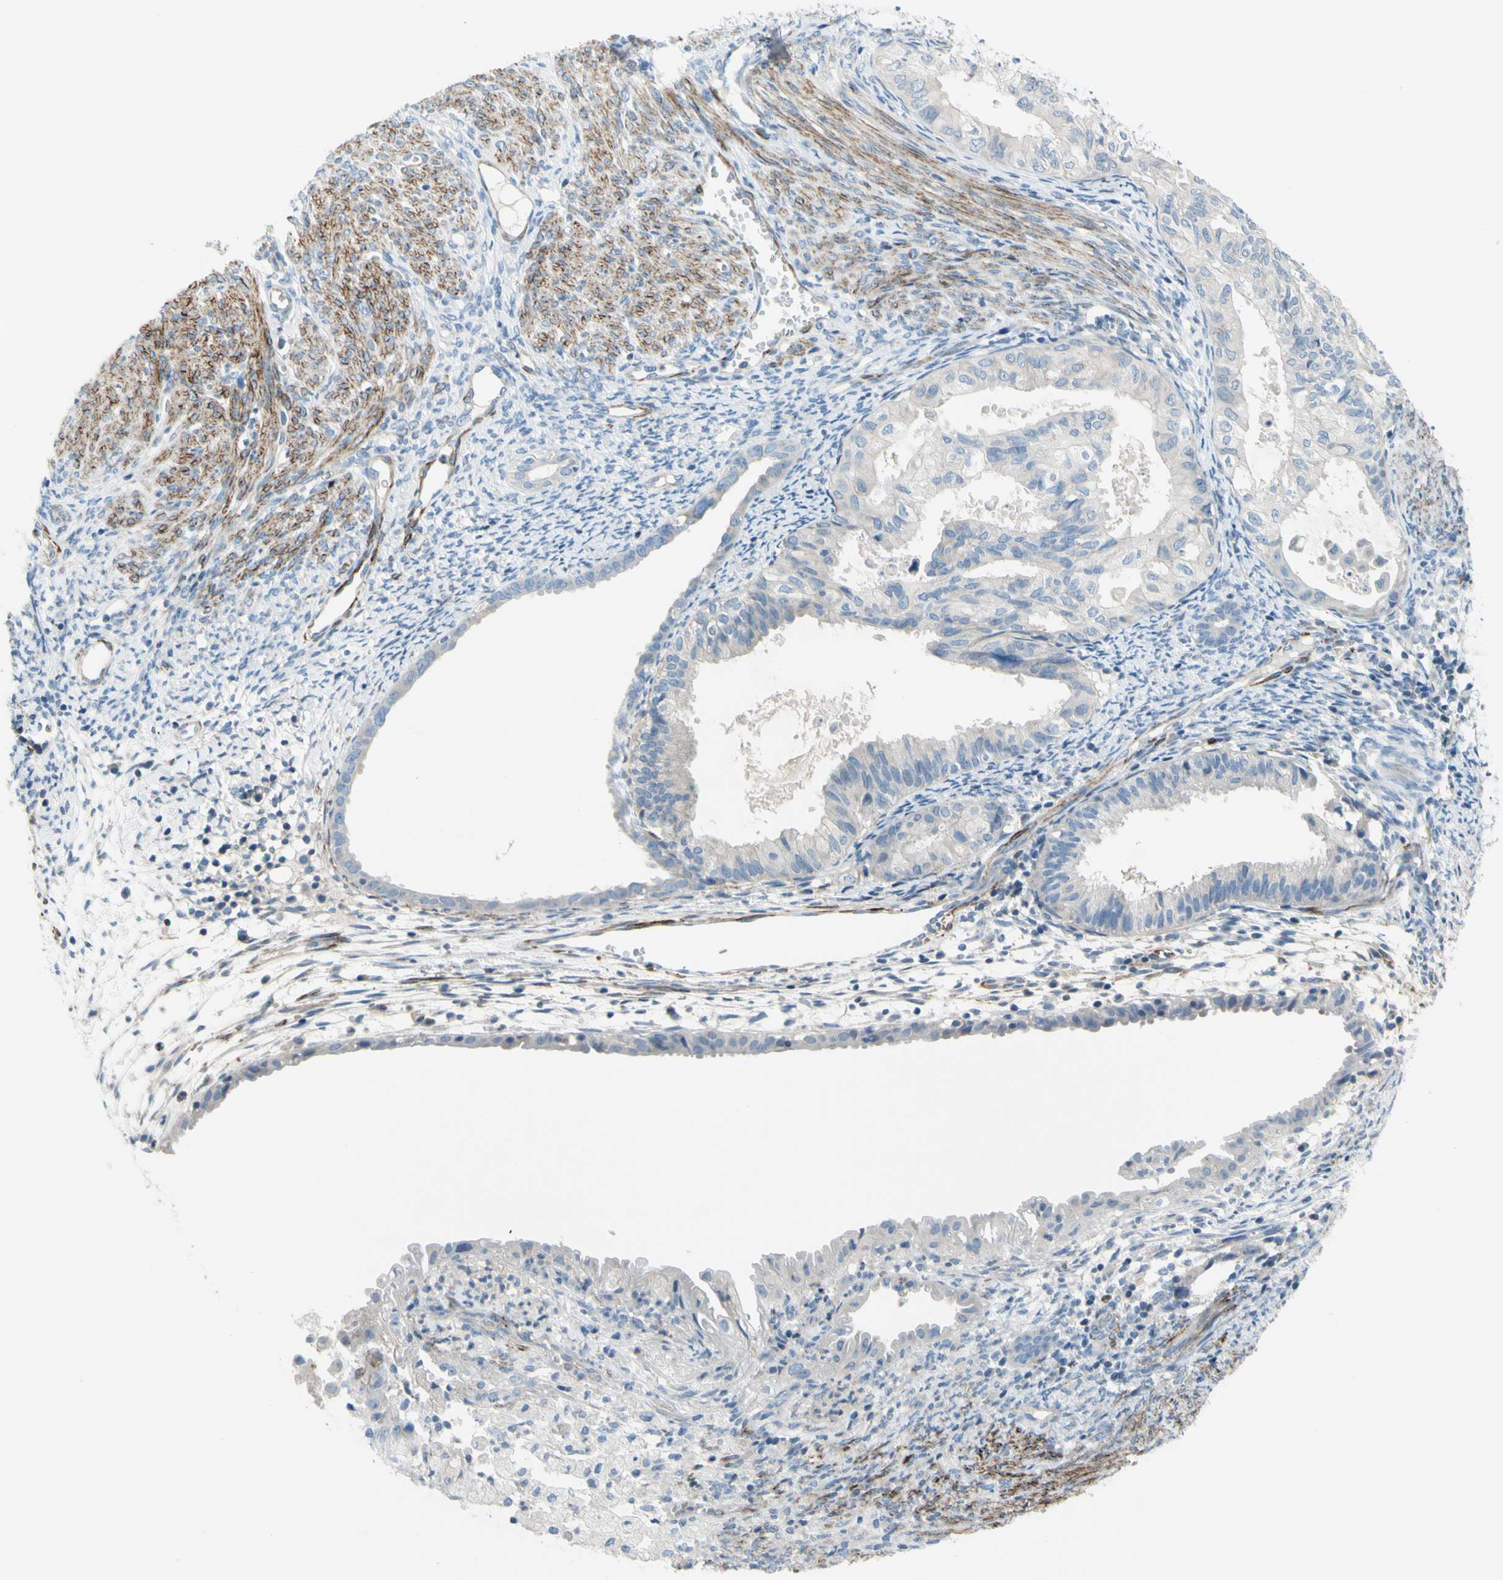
{"staining": {"intensity": "negative", "quantity": "none", "location": "none"}, "tissue": "cervical cancer", "cell_type": "Tumor cells", "image_type": "cancer", "snomed": [{"axis": "morphology", "description": "Normal tissue, NOS"}, {"axis": "morphology", "description": "Adenocarcinoma, NOS"}, {"axis": "topography", "description": "Cervix"}, {"axis": "topography", "description": "Endometrium"}], "caption": "Image shows no significant protein expression in tumor cells of cervical cancer. (DAB (3,3'-diaminobenzidine) IHC visualized using brightfield microscopy, high magnification).", "gene": "PRRG2", "patient": {"sex": "female", "age": 86}}